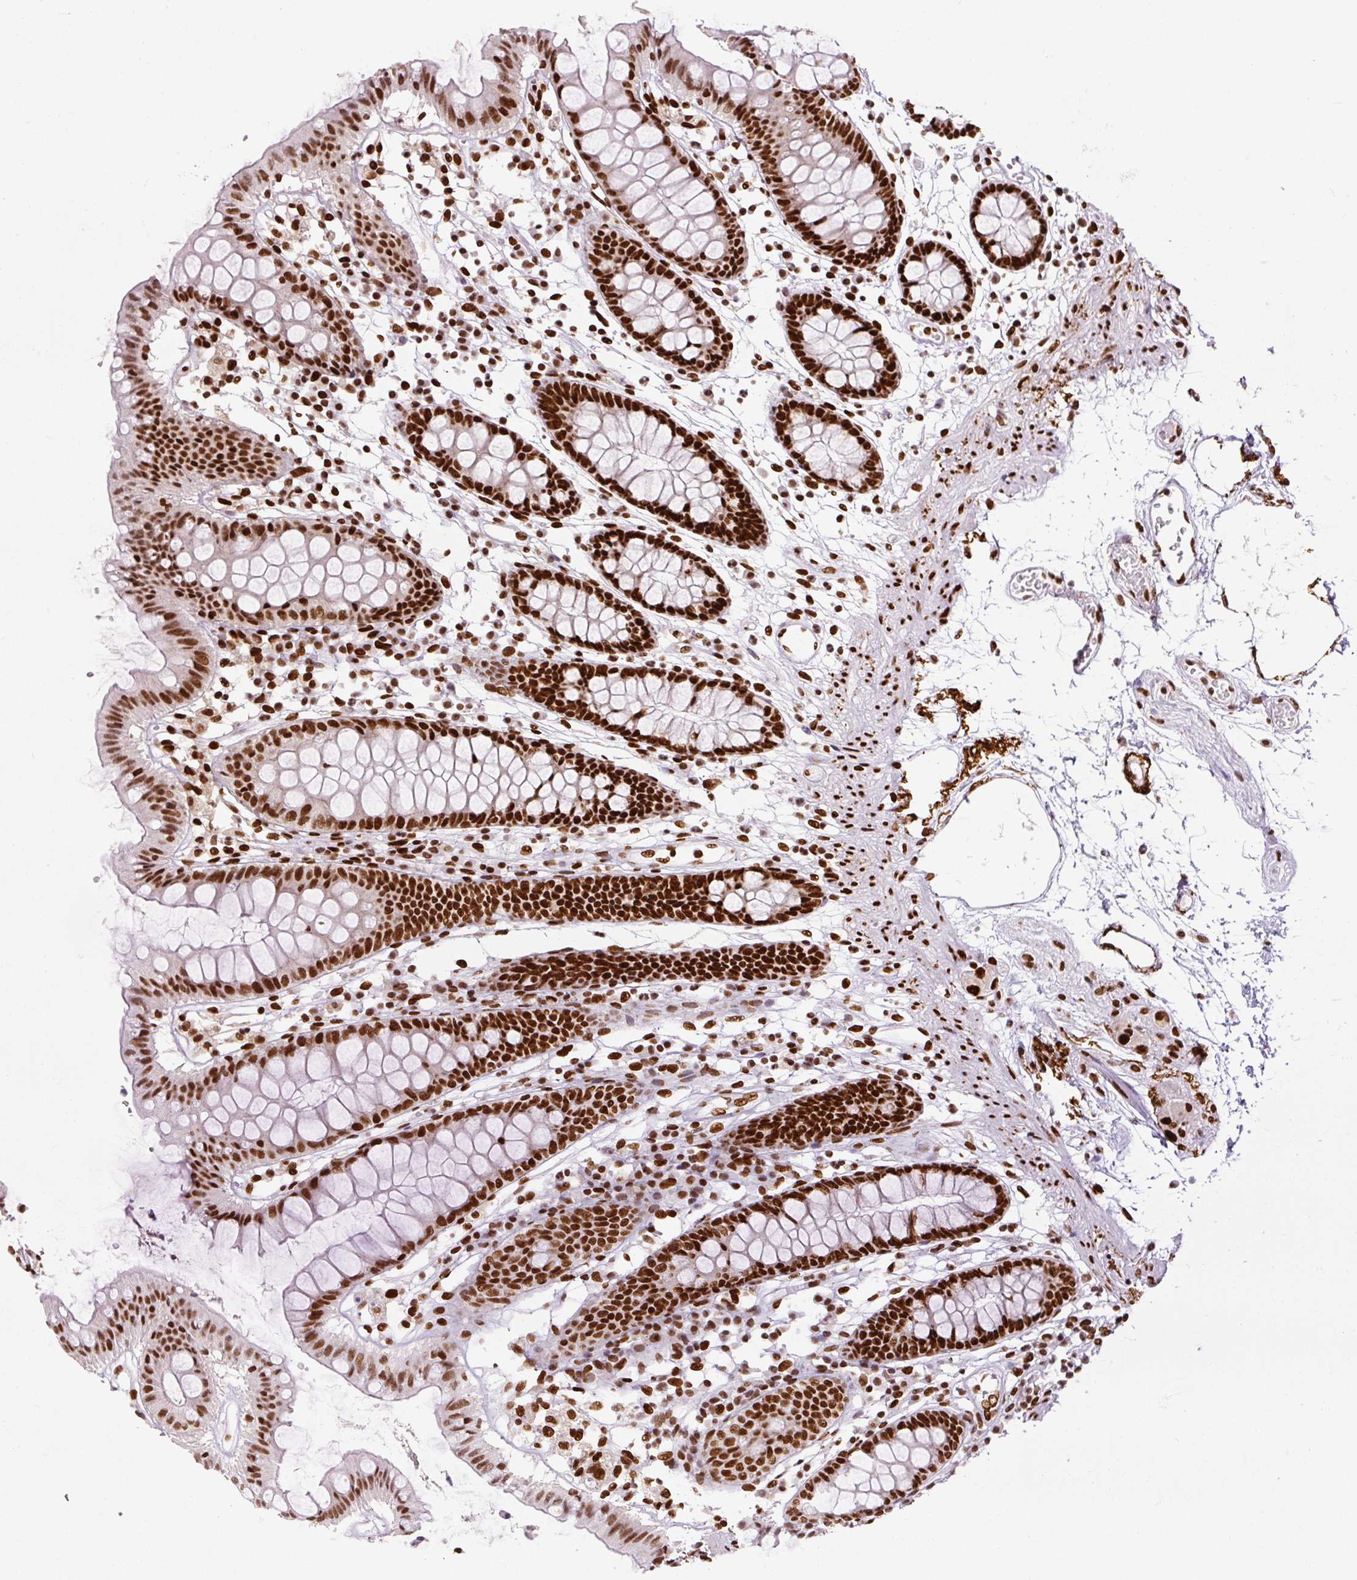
{"staining": {"intensity": "strong", "quantity": ">75%", "location": "nuclear"}, "tissue": "colon", "cell_type": "Endothelial cells", "image_type": "normal", "snomed": [{"axis": "morphology", "description": "Normal tissue, NOS"}, {"axis": "topography", "description": "Colon"}], "caption": "Strong nuclear staining is seen in approximately >75% of endothelial cells in benign colon.", "gene": "FUS", "patient": {"sex": "female", "age": 84}}